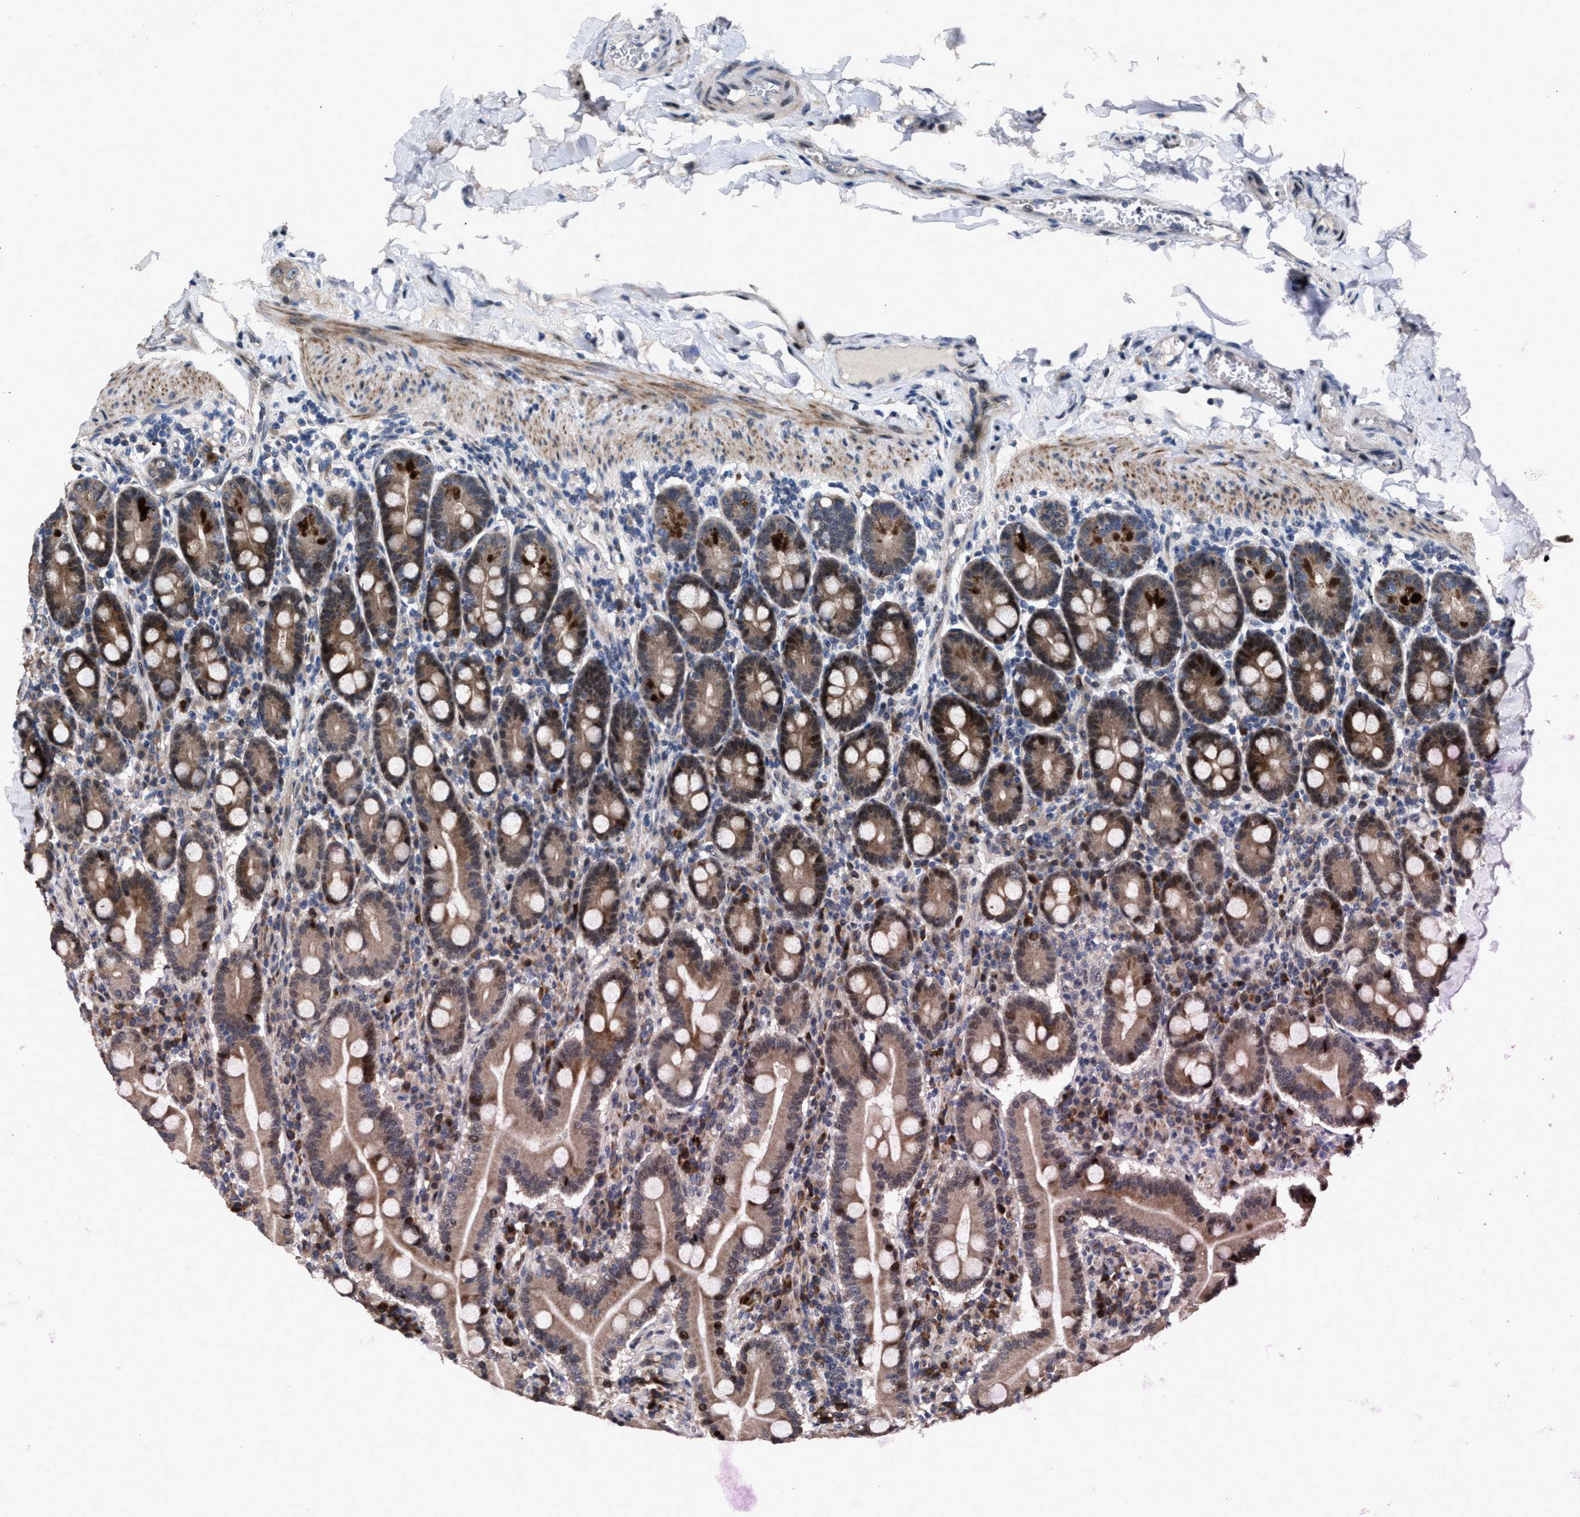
{"staining": {"intensity": "strong", "quantity": ">75%", "location": "cytoplasmic/membranous"}, "tissue": "duodenum", "cell_type": "Glandular cells", "image_type": "normal", "snomed": [{"axis": "morphology", "description": "Normal tissue, NOS"}, {"axis": "topography", "description": "Duodenum"}], "caption": "Duodenum stained for a protein reveals strong cytoplasmic/membranous positivity in glandular cells. (IHC, brightfield microscopy, high magnification).", "gene": "HAUS6", "patient": {"sex": "male", "age": 50}}